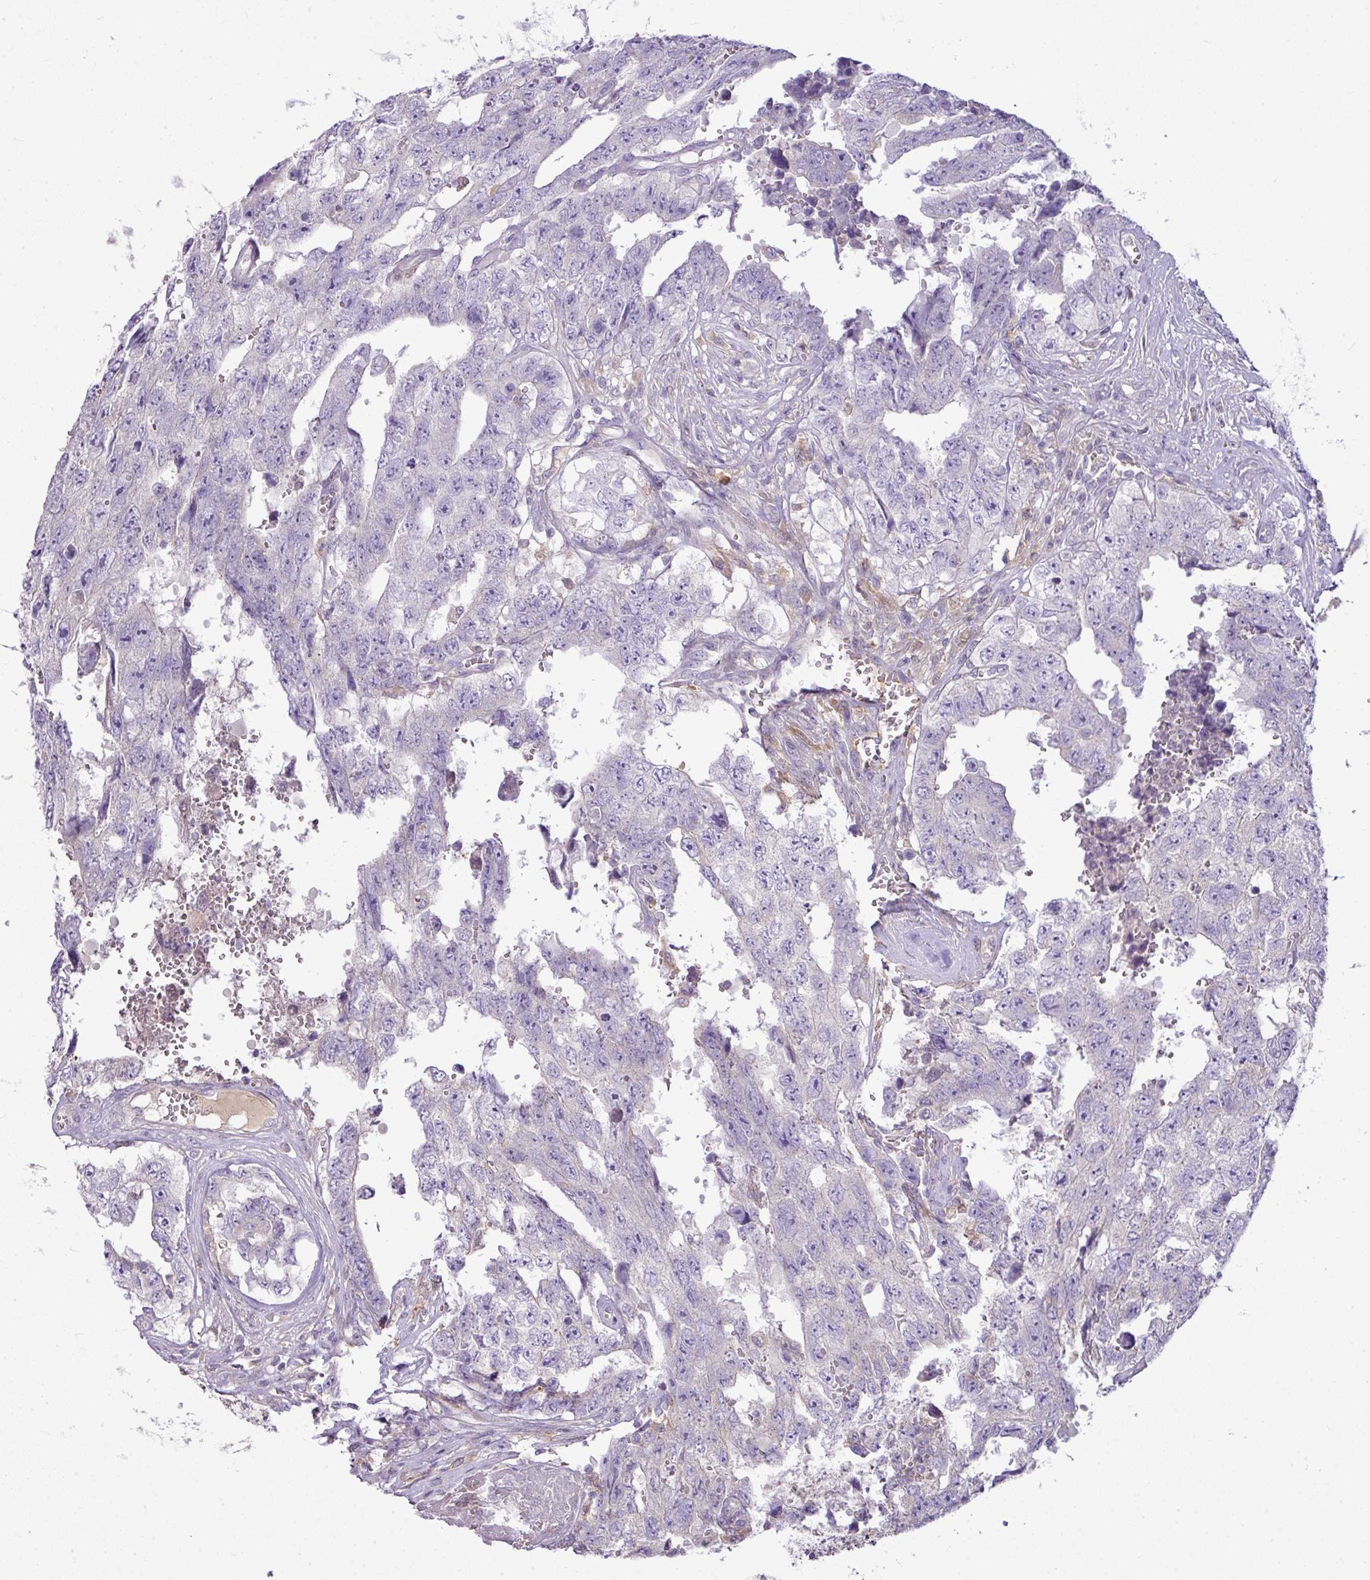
{"staining": {"intensity": "negative", "quantity": "none", "location": "none"}, "tissue": "testis cancer", "cell_type": "Tumor cells", "image_type": "cancer", "snomed": [{"axis": "morphology", "description": "Normal tissue, NOS"}, {"axis": "morphology", "description": "Carcinoma, Embryonal, NOS"}, {"axis": "topography", "description": "Testis"}, {"axis": "topography", "description": "Epididymis"}], "caption": "Tumor cells show no significant protein staining in embryonal carcinoma (testis).", "gene": "STAT5A", "patient": {"sex": "male", "age": 25}}